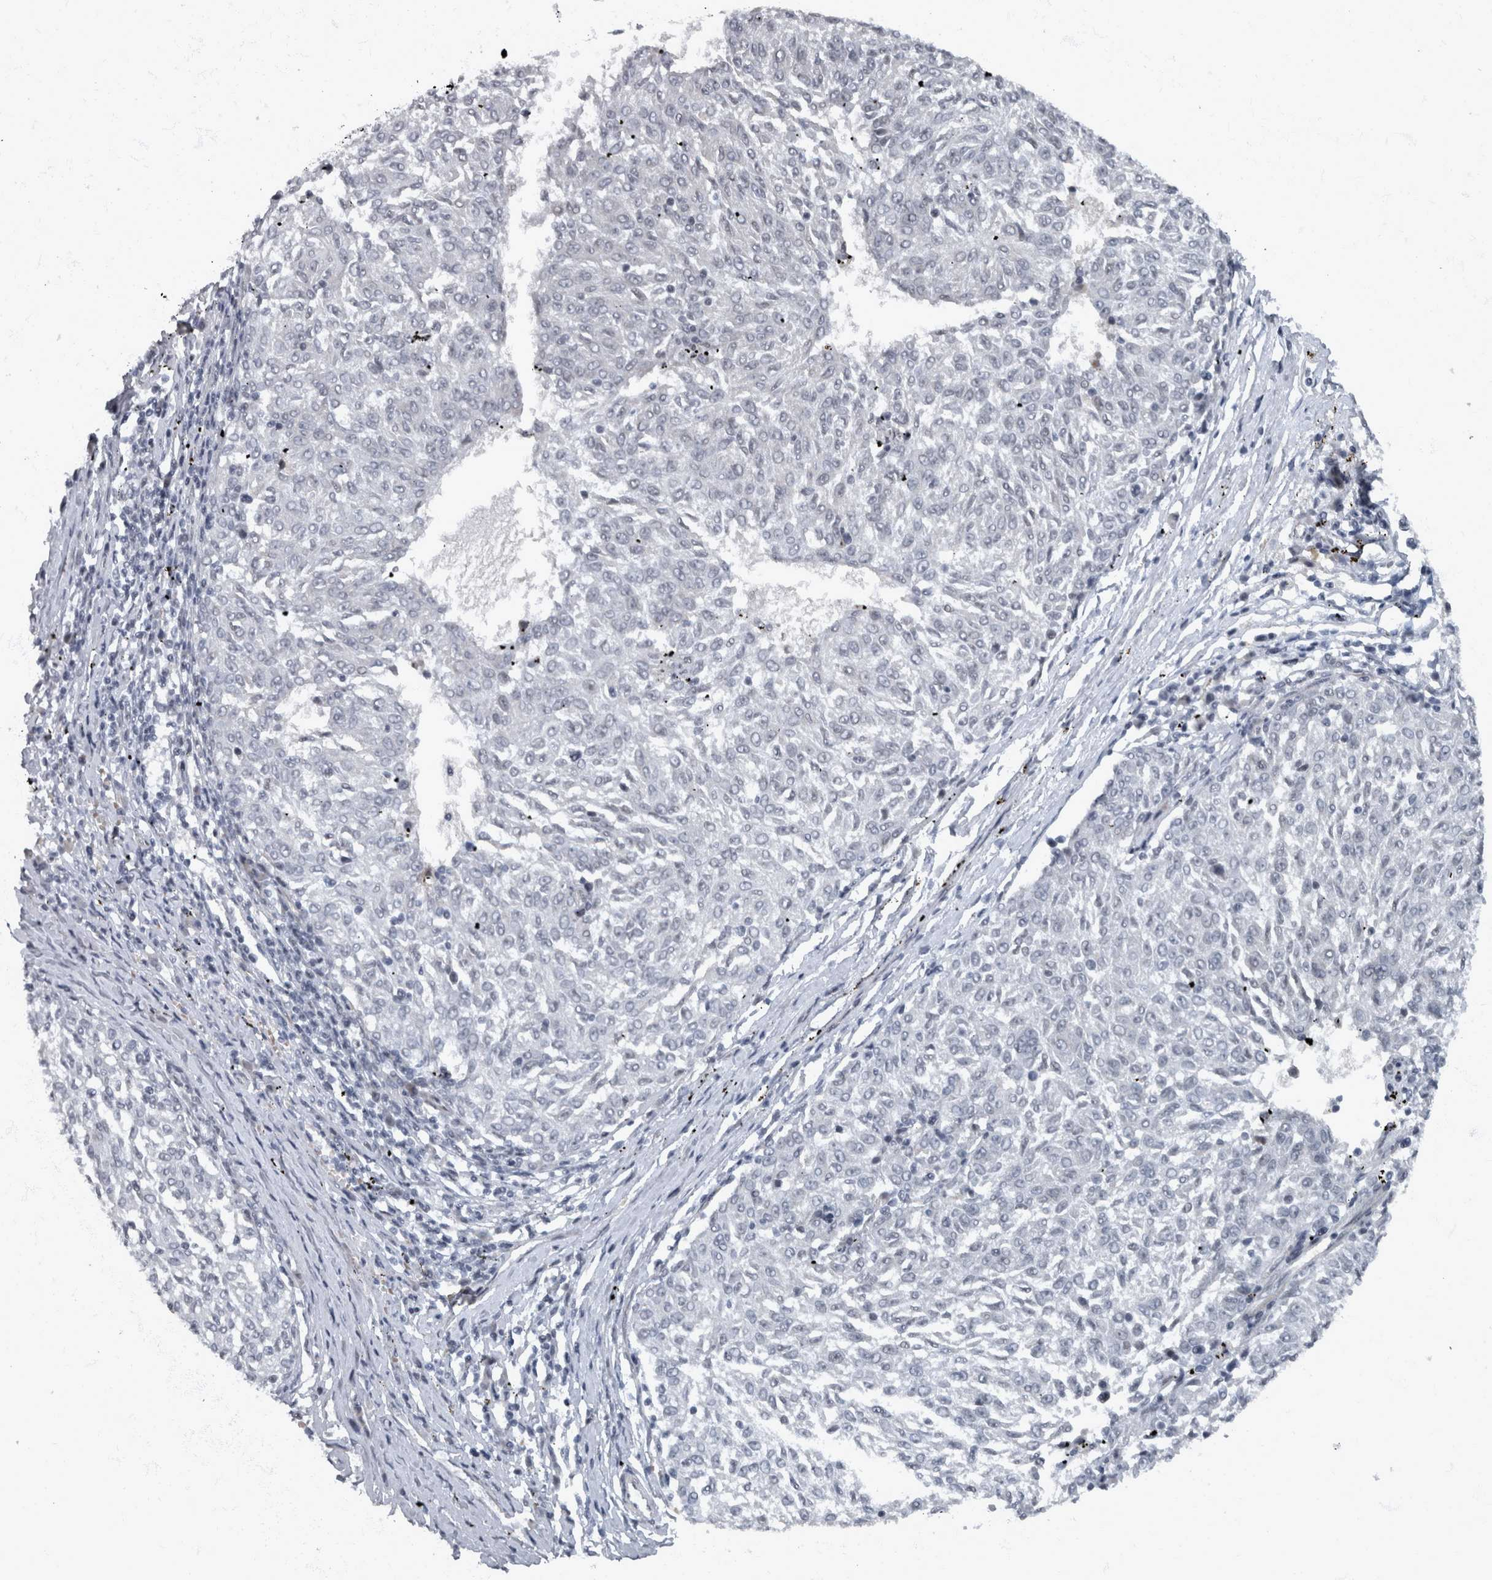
{"staining": {"intensity": "negative", "quantity": "none", "location": "none"}, "tissue": "melanoma", "cell_type": "Tumor cells", "image_type": "cancer", "snomed": [{"axis": "morphology", "description": "Malignant melanoma, NOS"}, {"axis": "topography", "description": "Skin"}], "caption": "Histopathology image shows no protein expression in tumor cells of malignant melanoma tissue.", "gene": "WDR33", "patient": {"sex": "female", "age": 72}}